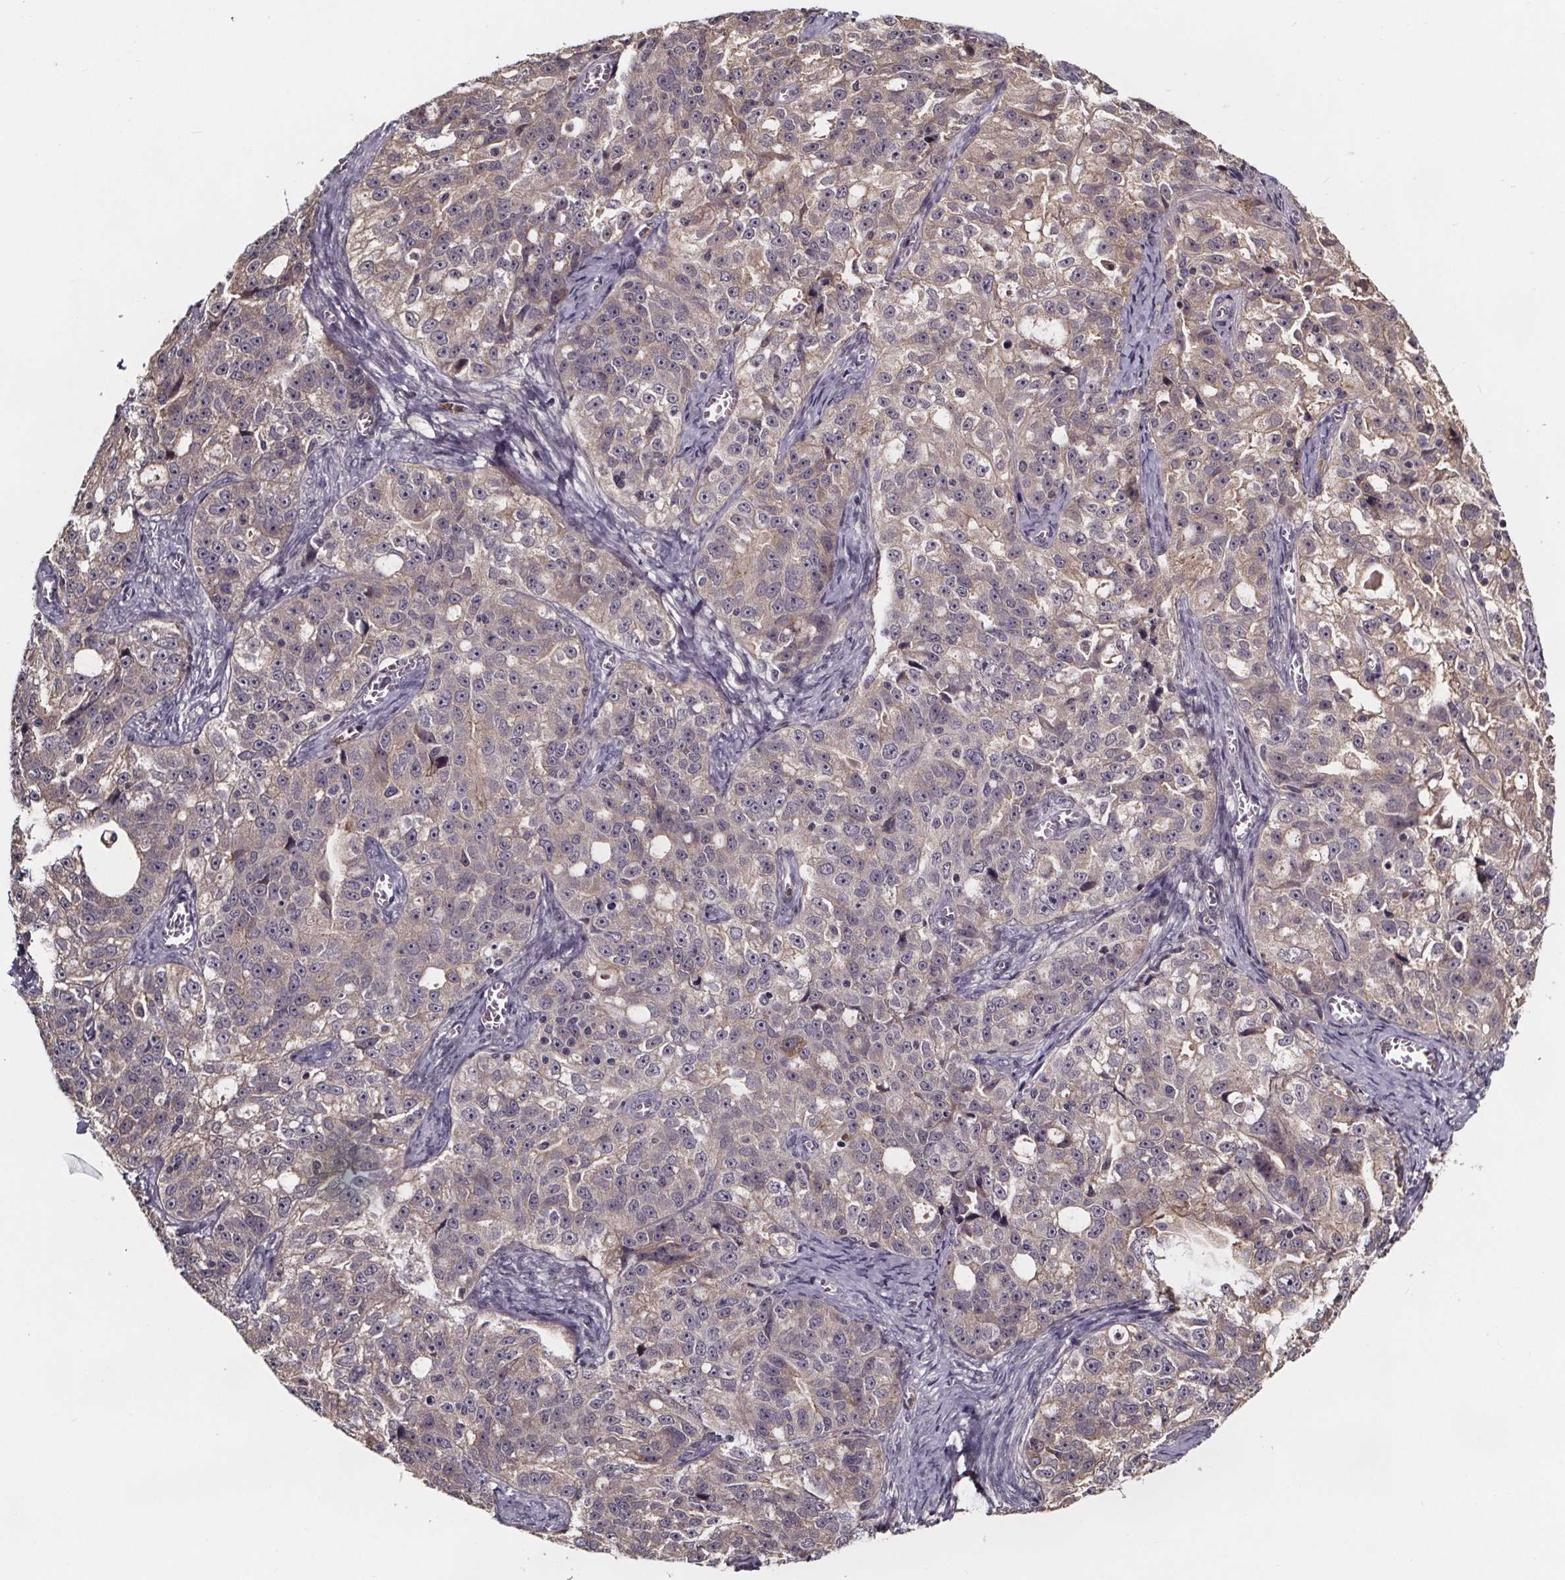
{"staining": {"intensity": "weak", "quantity": "25%-75%", "location": "cytoplasmic/membranous"}, "tissue": "ovarian cancer", "cell_type": "Tumor cells", "image_type": "cancer", "snomed": [{"axis": "morphology", "description": "Cystadenocarcinoma, serous, NOS"}, {"axis": "topography", "description": "Ovary"}], "caption": "Human ovarian cancer stained with a brown dye displays weak cytoplasmic/membranous positive staining in about 25%-75% of tumor cells.", "gene": "SMIM1", "patient": {"sex": "female", "age": 51}}